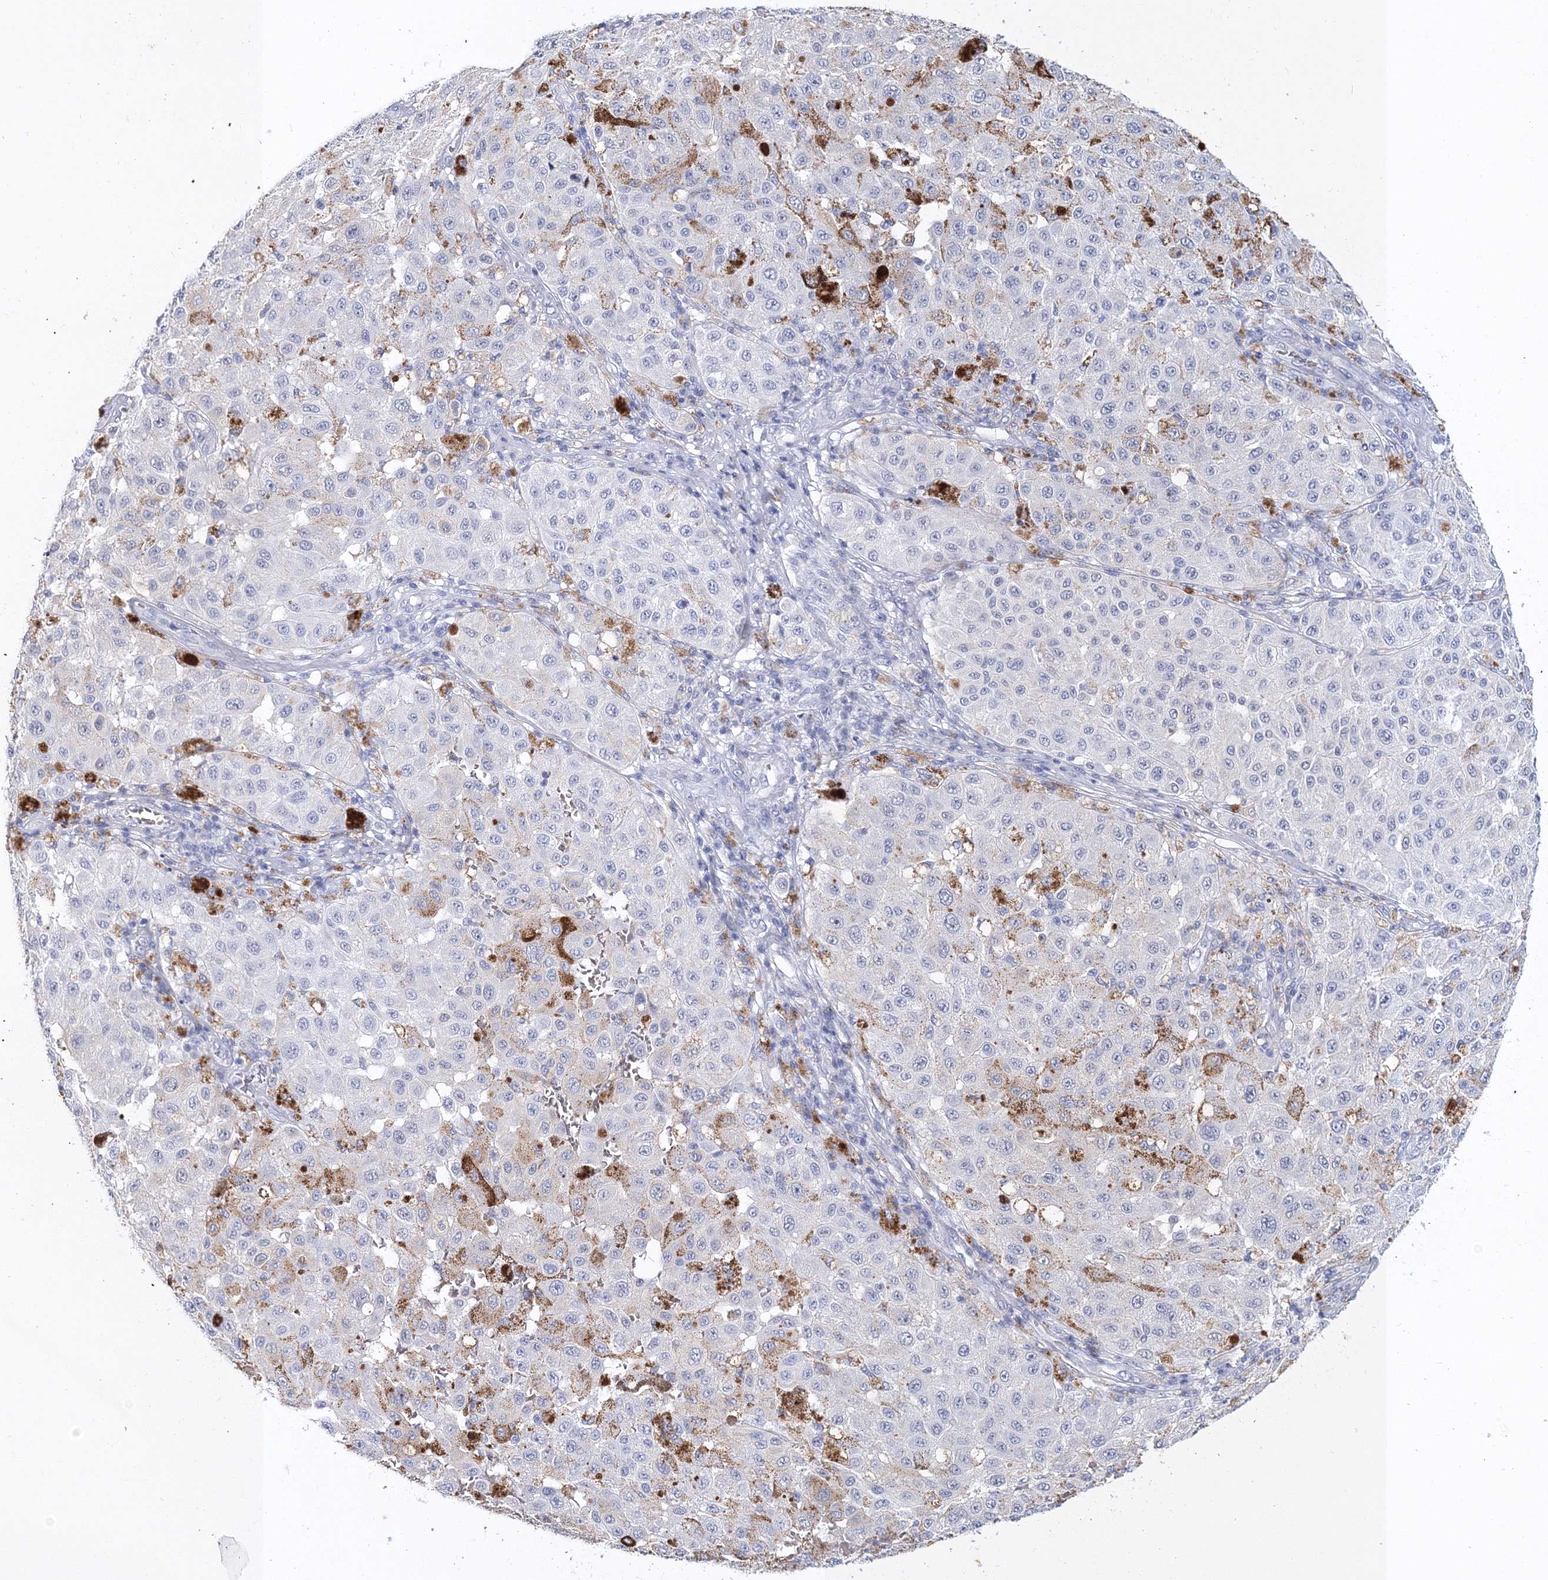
{"staining": {"intensity": "negative", "quantity": "none", "location": "none"}, "tissue": "melanoma", "cell_type": "Tumor cells", "image_type": "cancer", "snomed": [{"axis": "morphology", "description": "Malignant melanoma, NOS"}, {"axis": "topography", "description": "Skin"}], "caption": "There is no significant expression in tumor cells of malignant melanoma.", "gene": "MYOZ2", "patient": {"sex": "female", "age": 64}}